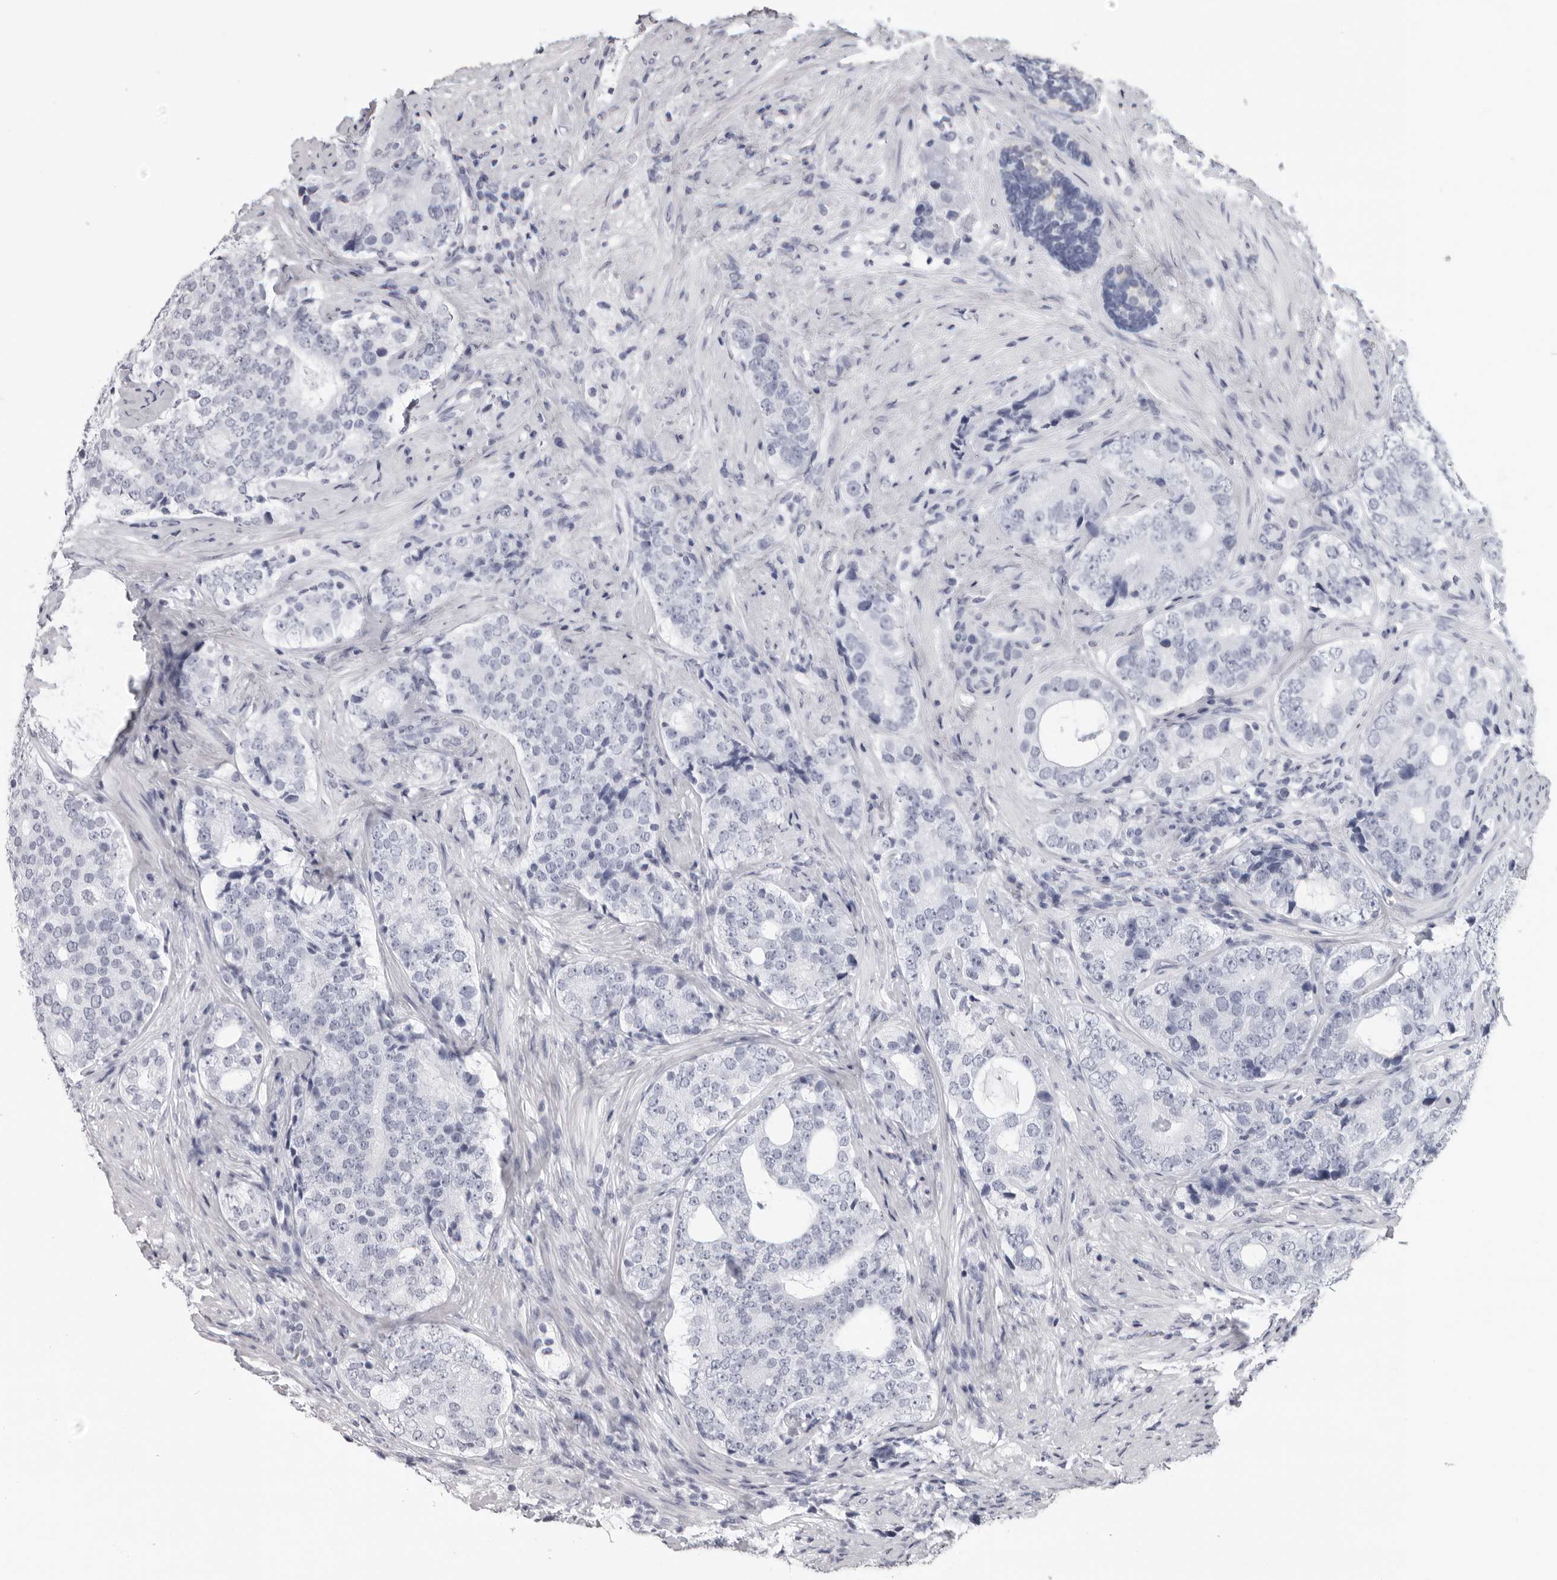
{"staining": {"intensity": "negative", "quantity": "none", "location": "none"}, "tissue": "prostate cancer", "cell_type": "Tumor cells", "image_type": "cancer", "snomed": [{"axis": "morphology", "description": "Adenocarcinoma, High grade"}, {"axis": "topography", "description": "Prostate"}], "caption": "Tumor cells show no significant protein staining in prostate cancer.", "gene": "DNALI1", "patient": {"sex": "male", "age": 56}}